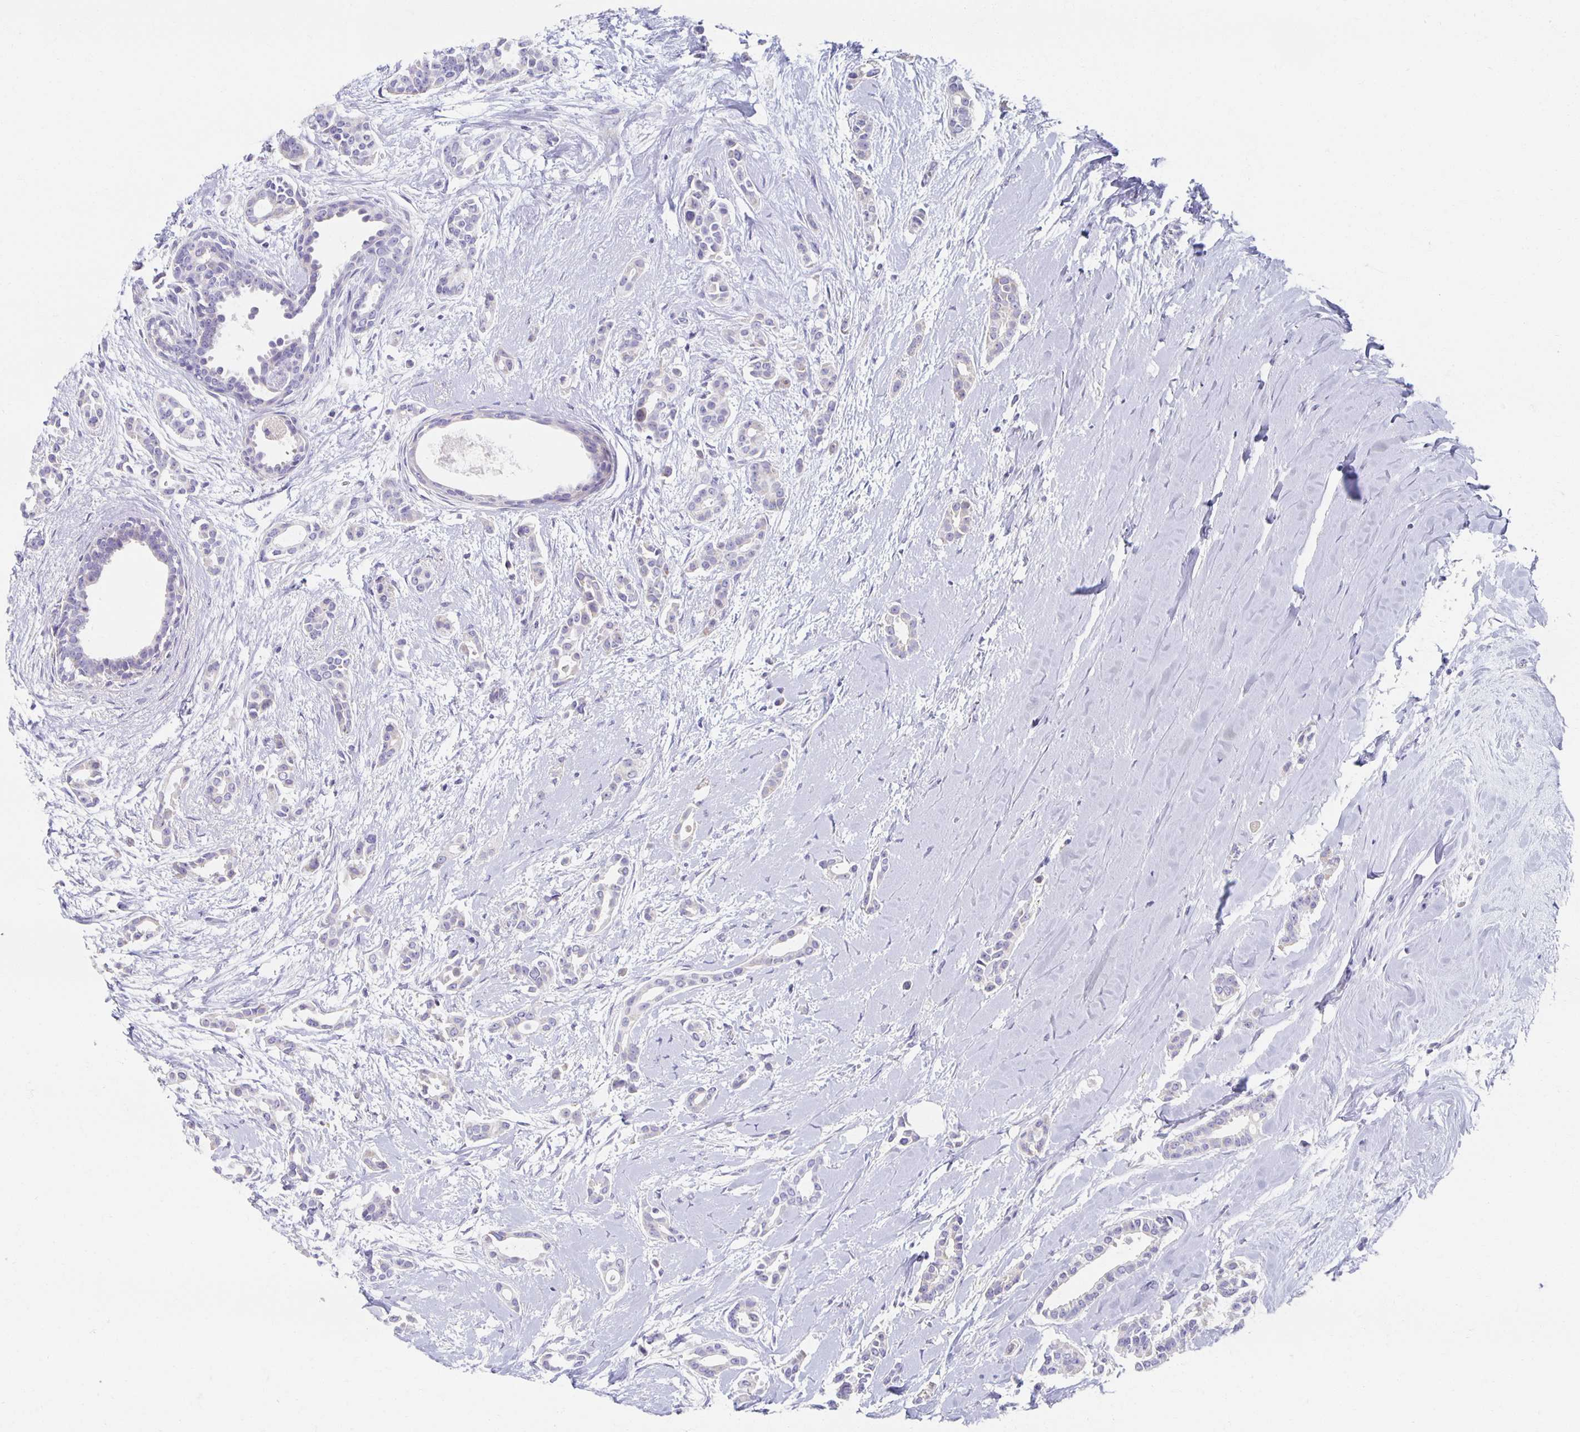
{"staining": {"intensity": "negative", "quantity": "none", "location": "none"}, "tissue": "breast cancer", "cell_type": "Tumor cells", "image_type": "cancer", "snomed": [{"axis": "morphology", "description": "Duct carcinoma"}, {"axis": "topography", "description": "Breast"}], "caption": "Tumor cells show no significant protein staining in breast cancer.", "gene": "TEX44", "patient": {"sex": "female", "age": 64}}